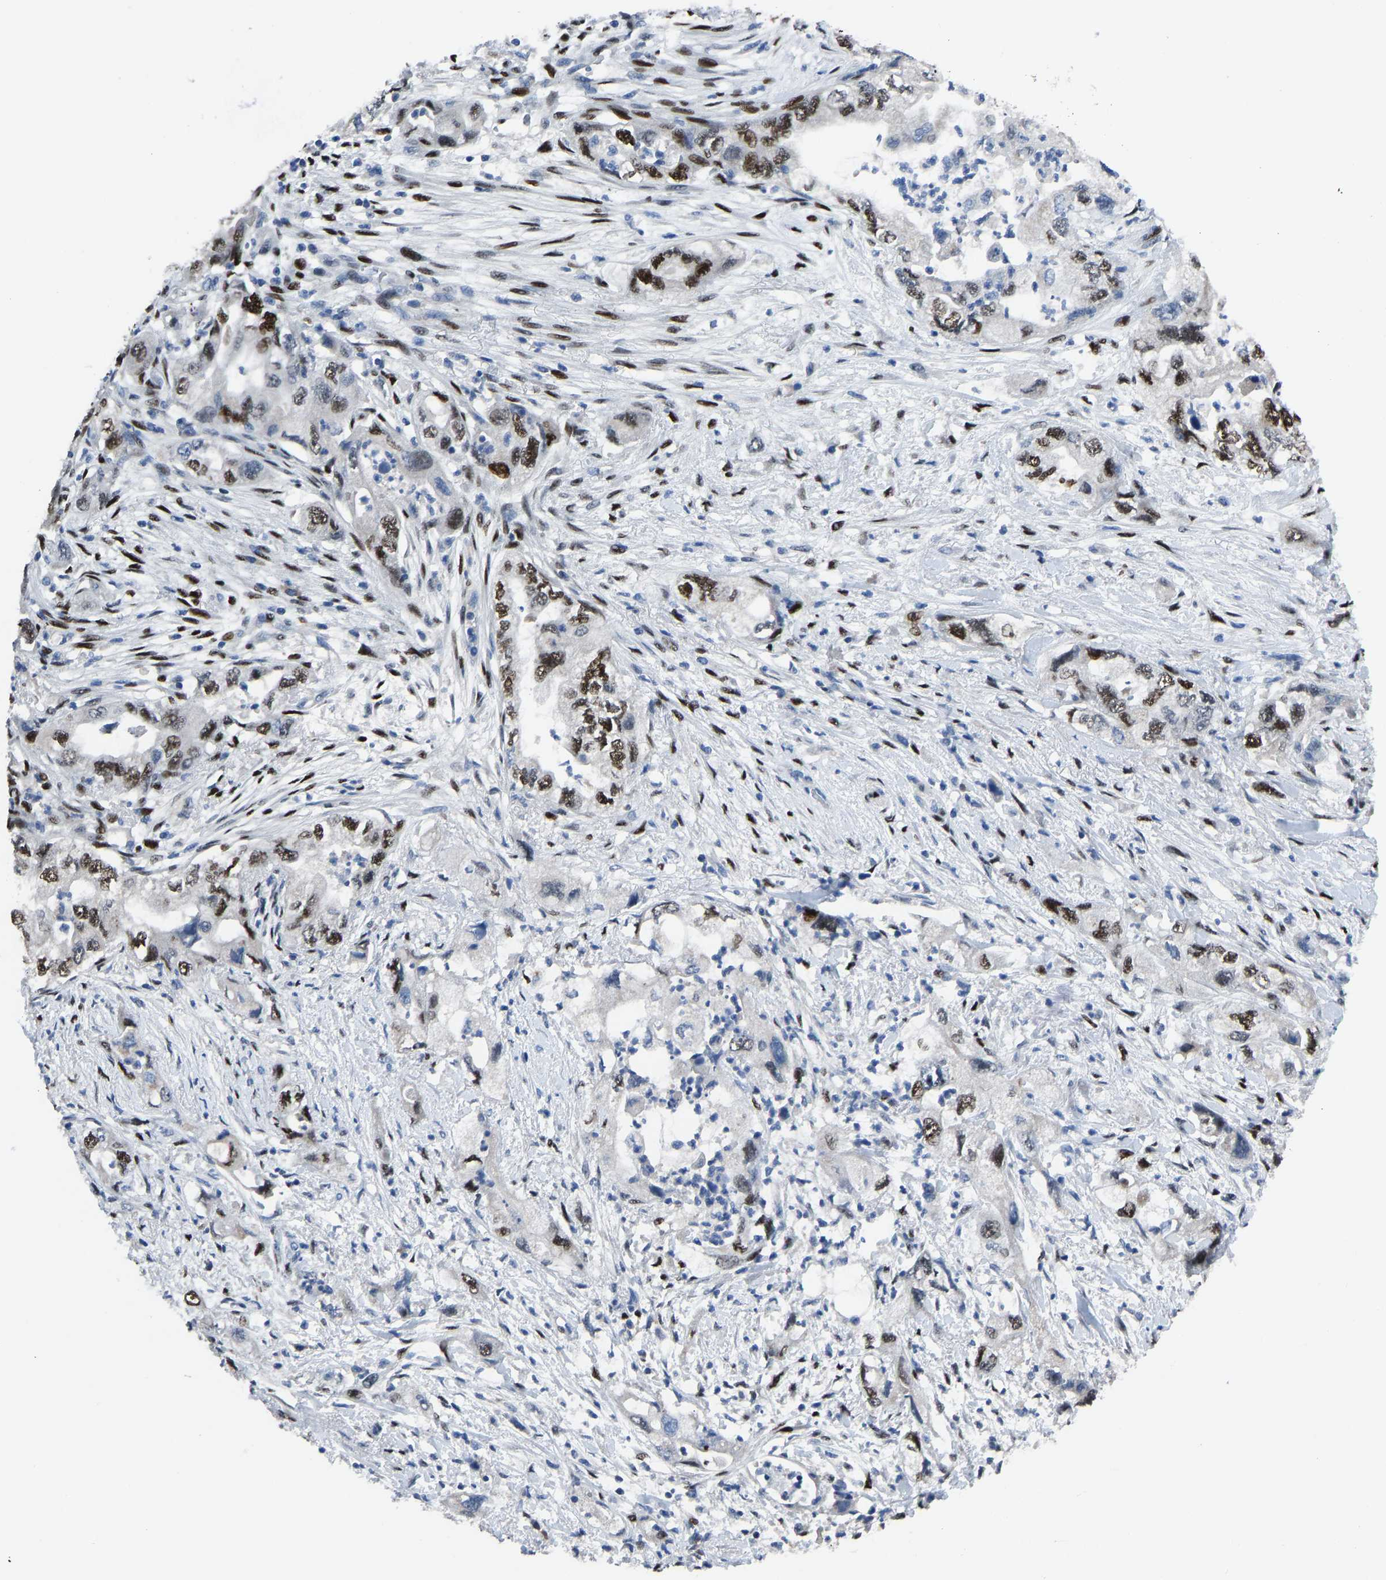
{"staining": {"intensity": "moderate", "quantity": ">75%", "location": "nuclear"}, "tissue": "pancreatic cancer", "cell_type": "Tumor cells", "image_type": "cancer", "snomed": [{"axis": "morphology", "description": "Adenocarcinoma, NOS"}, {"axis": "topography", "description": "Pancreas"}], "caption": "Protein staining reveals moderate nuclear expression in about >75% of tumor cells in pancreatic adenocarcinoma.", "gene": "EGR1", "patient": {"sex": "female", "age": 73}}